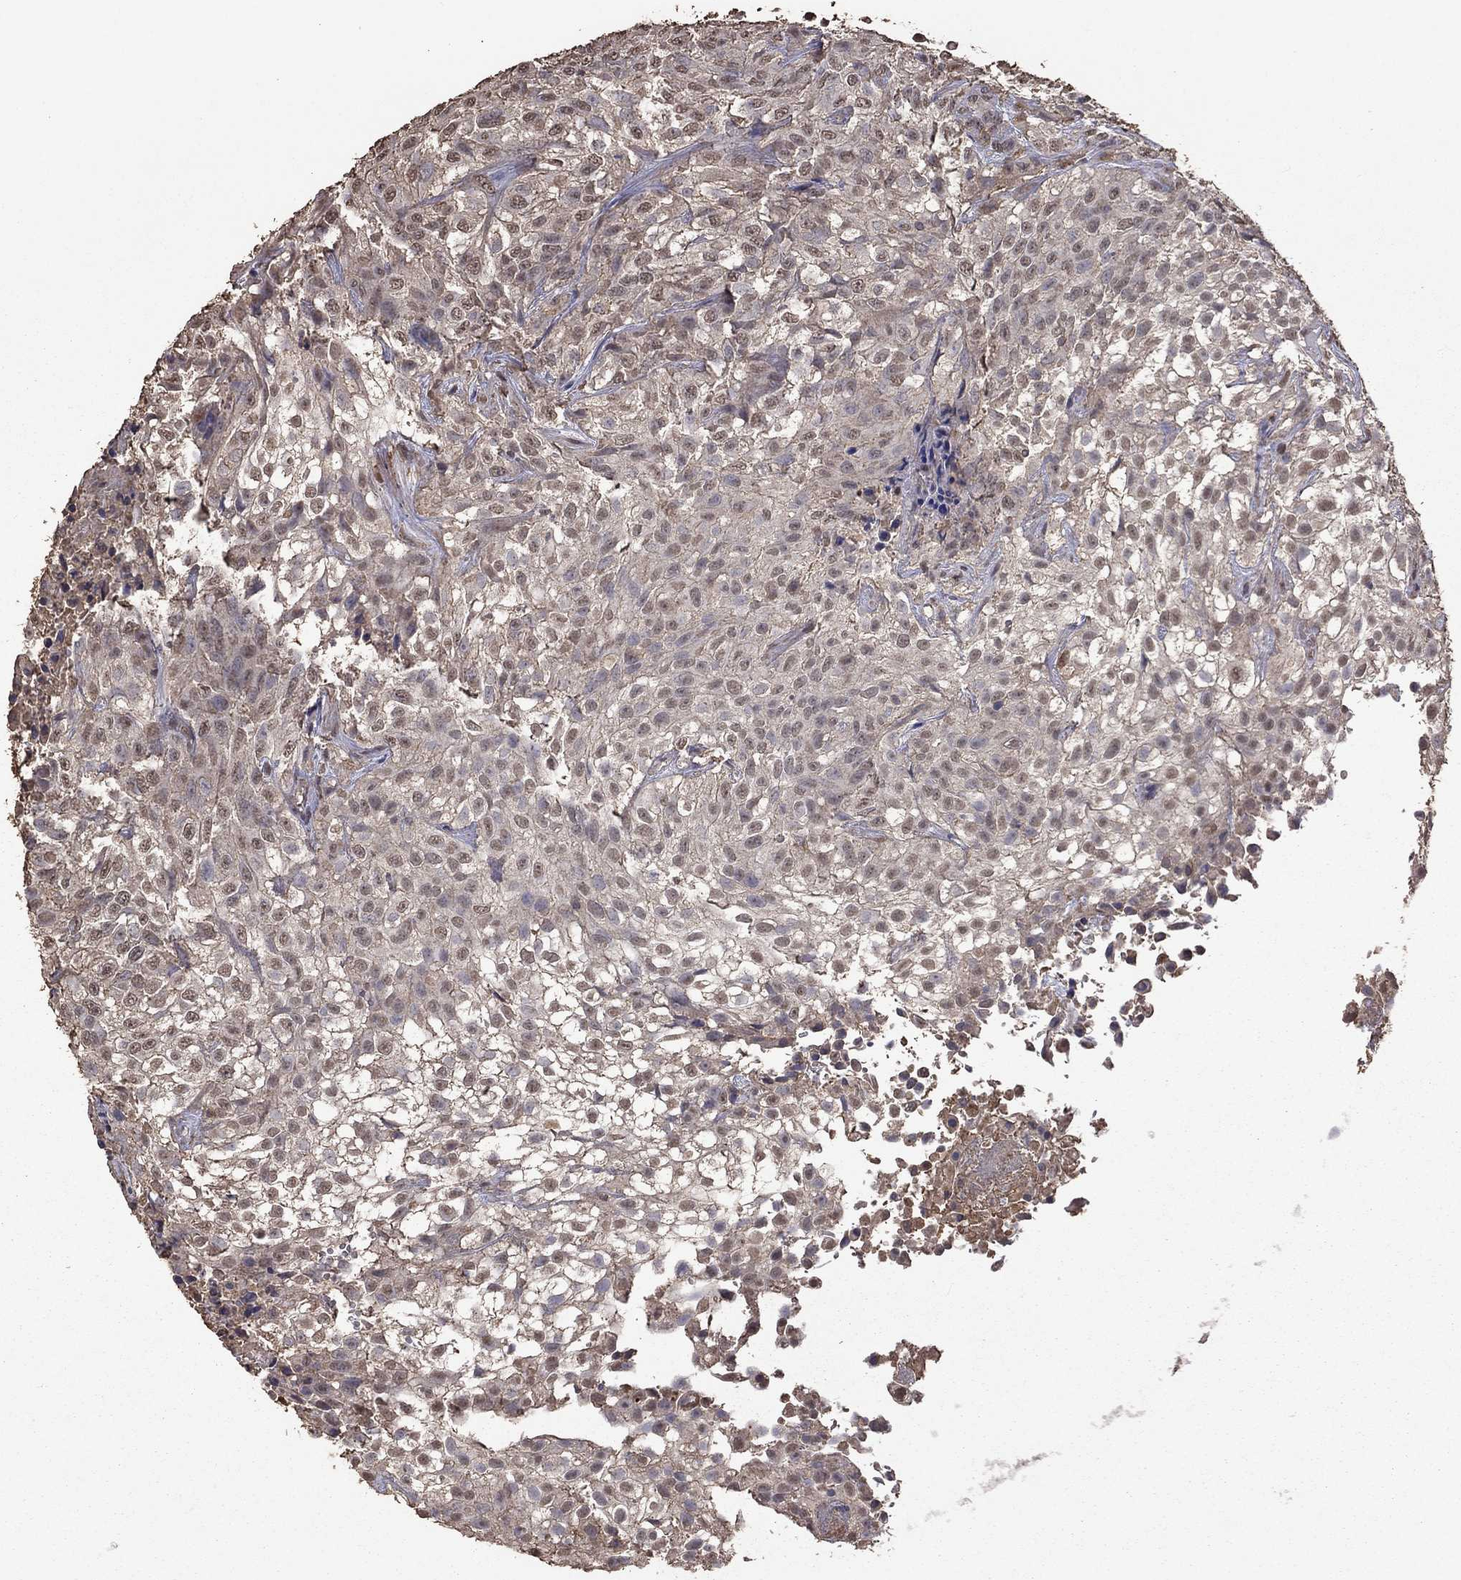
{"staining": {"intensity": "negative", "quantity": "none", "location": "none"}, "tissue": "urothelial cancer", "cell_type": "Tumor cells", "image_type": "cancer", "snomed": [{"axis": "morphology", "description": "Urothelial carcinoma, High grade"}, {"axis": "topography", "description": "Urinary bladder"}], "caption": "Human urothelial cancer stained for a protein using immunohistochemistry shows no positivity in tumor cells.", "gene": "SERPINA5", "patient": {"sex": "male", "age": 56}}